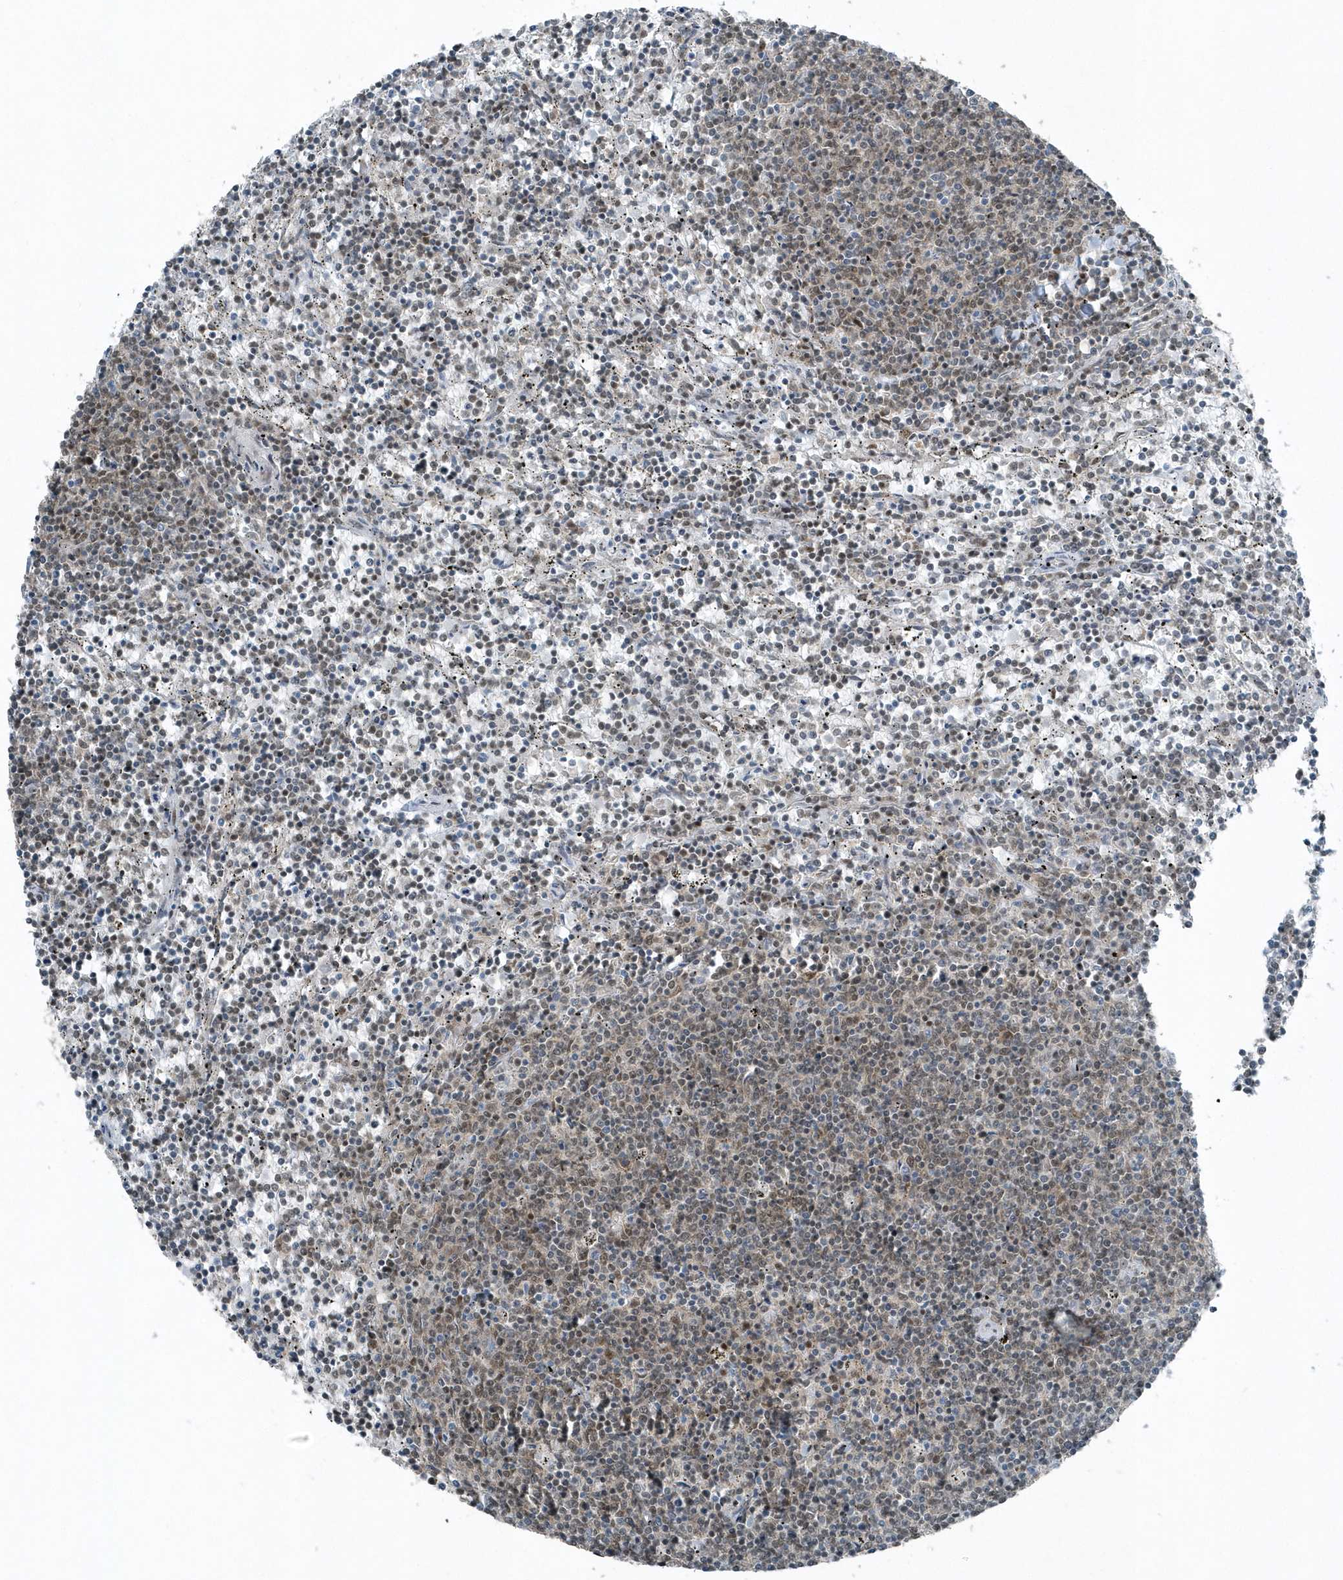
{"staining": {"intensity": "moderate", "quantity": "<25%", "location": "nuclear"}, "tissue": "lymphoma", "cell_type": "Tumor cells", "image_type": "cancer", "snomed": [{"axis": "morphology", "description": "Malignant lymphoma, non-Hodgkin's type, Low grade"}, {"axis": "topography", "description": "Spleen"}], "caption": "Approximately <25% of tumor cells in human lymphoma reveal moderate nuclear protein staining as visualized by brown immunohistochemical staining.", "gene": "YTHDC1", "patient": {"sex": "female", "age": 50}}